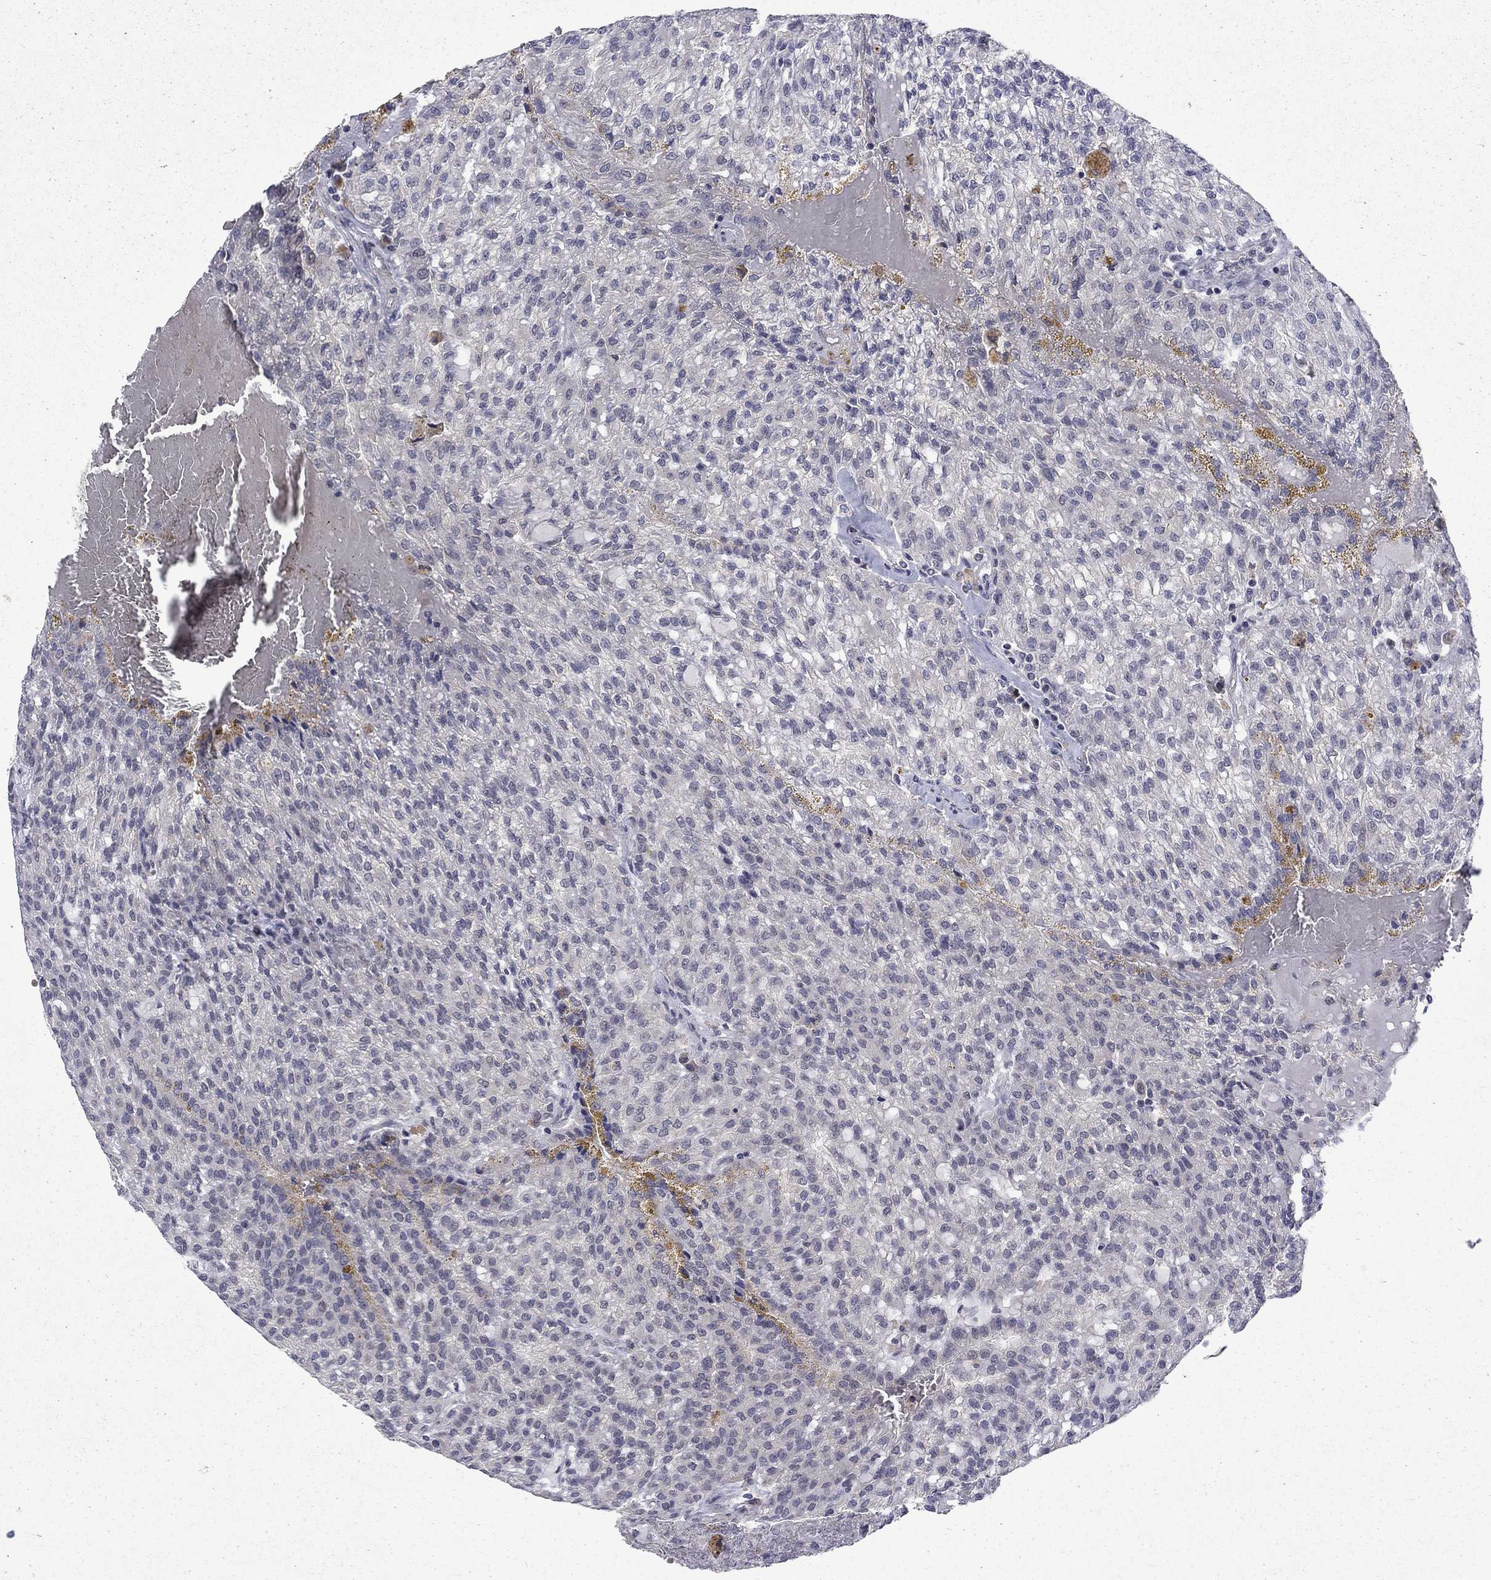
{"staining": {"intensity": "negative", "quantity": "none", "location": "none"}, "tissue": "renal cancer", "cell_type": "Tumor cells", "image_type": "cancer", "snomed": [{"axis": "morphology", "description": "Adenocarcinoma, NOS"}, {"axis": "topography", "description": "Kidney"}], "caption": "Immunohistochemistry (IHC) micrograph of renal adenocarcinoma stained for a protein (brown), which exhibits no positivity in tumor cells.", "gene": "CHAT", "patient": {"sex": "male", "age": 63}}